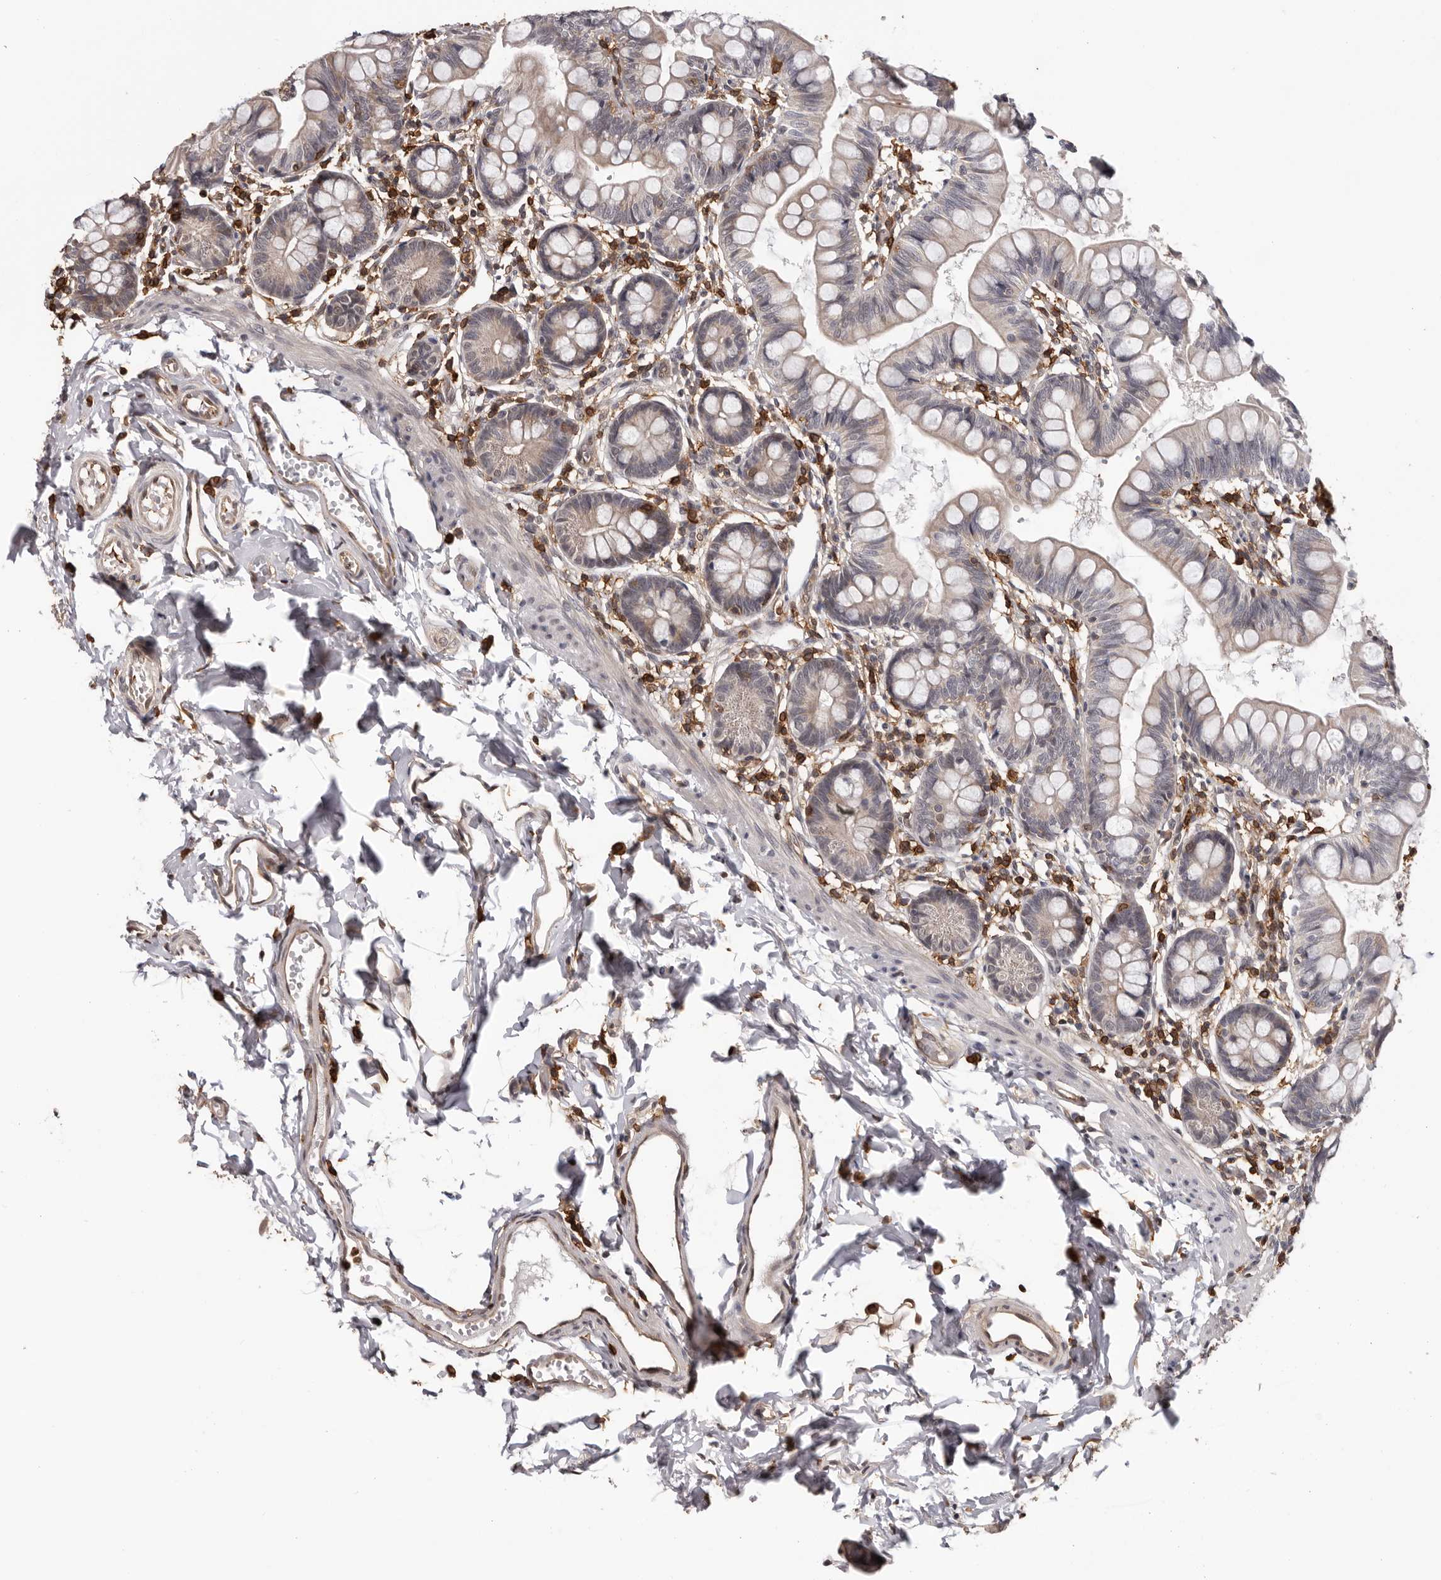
{"staining": {"intensity": "negative", "quantity": "none", "location": "none"}, "tissue": "small intestine", "cell_type": "Glandular cells", "image_type": "normal", "snomed": [{"axis": "morphology", "description": "Normal tissue, NOS"}, {"axis": "topography", "description": "Small intestine"}], "caption": "IHC photomicrograph of normal small intestine: small intestine stained with DAB (3,3'-diaminobenzidine) displays no significant protein staining in glandular cells. (DAB immunohistochemistry (IHC) visualized using brightfield microscopy, high magnification).", "gene": "PRR12", "patient": {"sex": "male", "age": 7}}